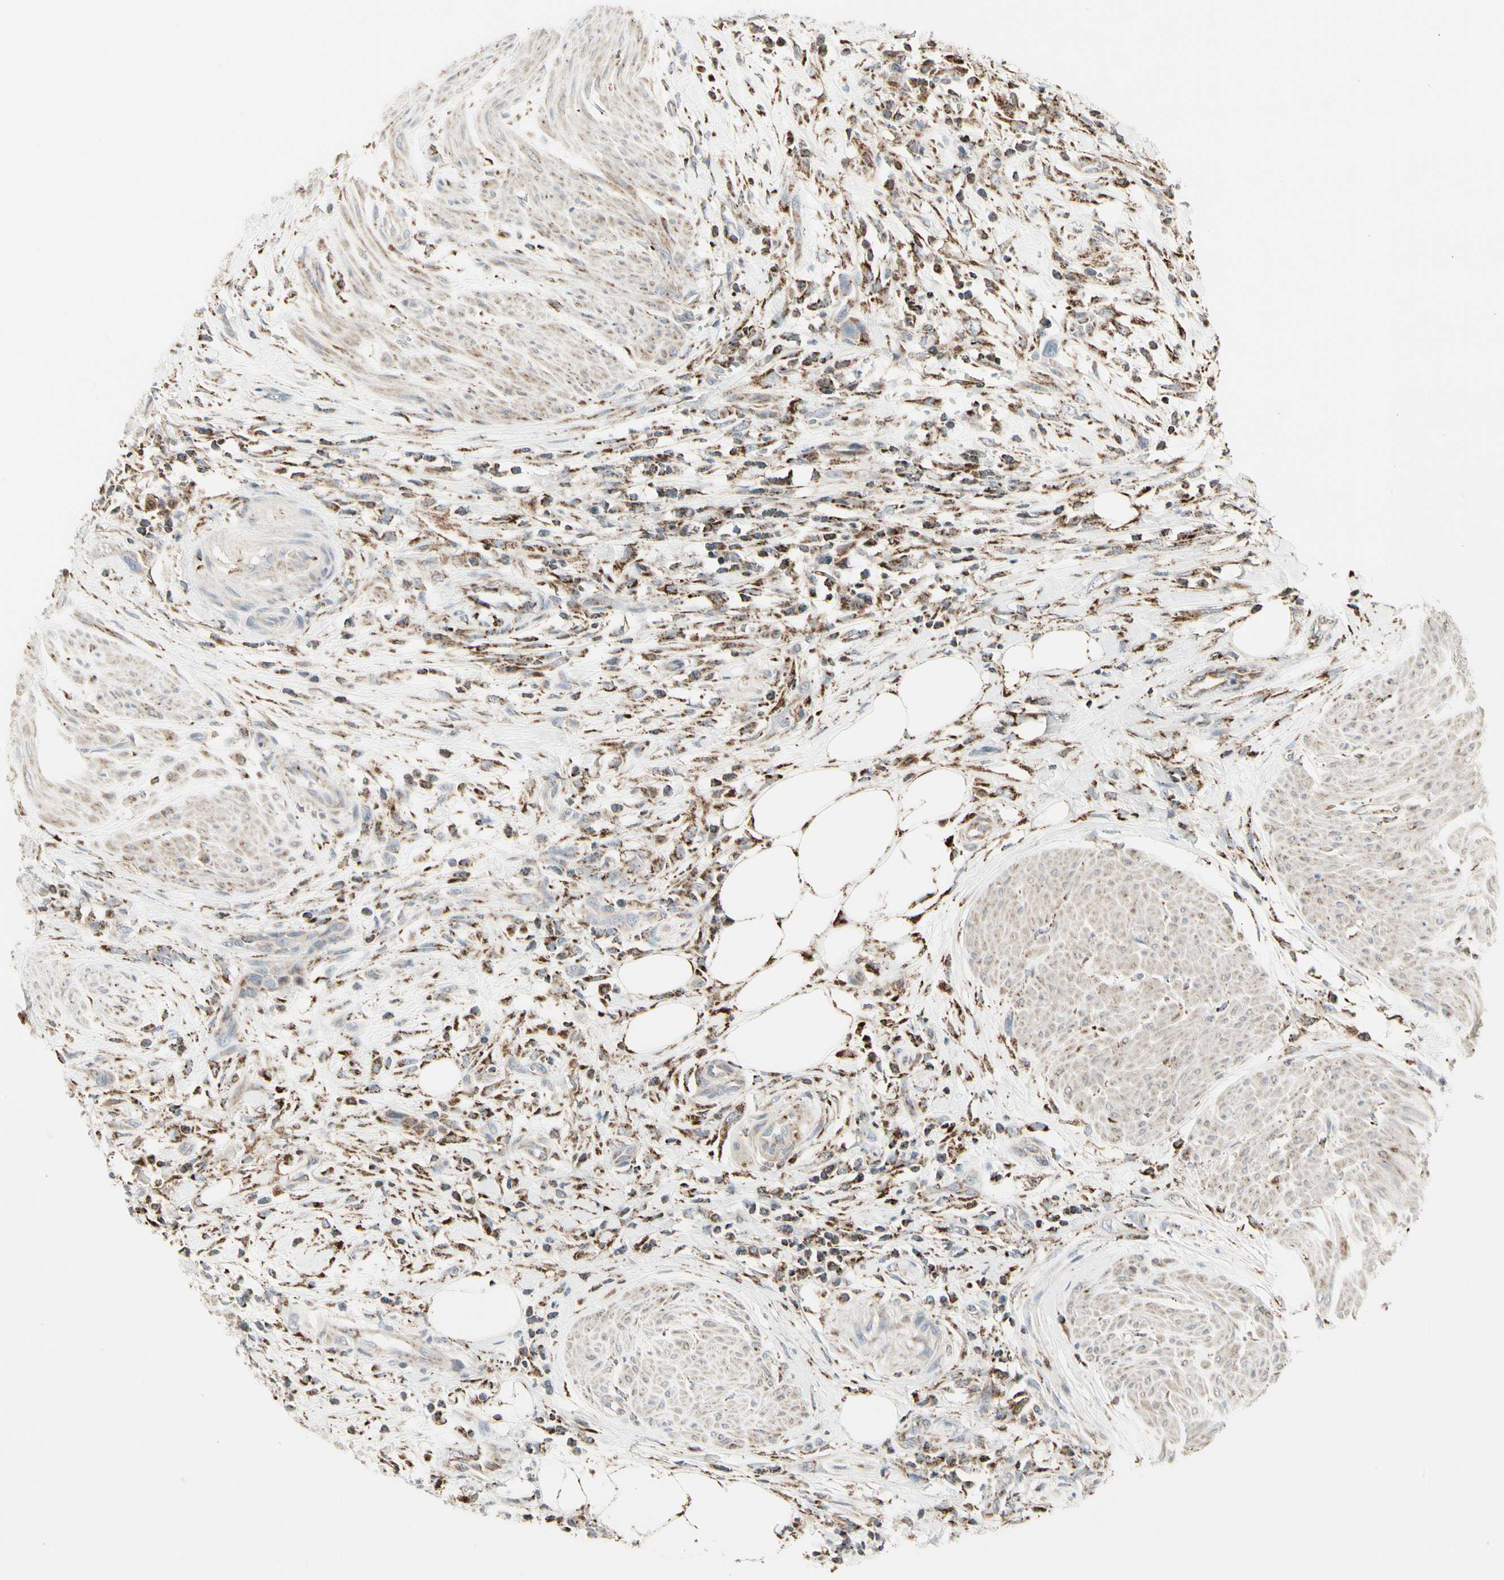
{"staining": {"intensity": "weak", "quantity": ">75%", "location": "cytoplasmic/membranous"}, "tissue": "urothelial cancer", "cell_type": "Tumor cells", "image_type": "cancer", "snomed": [{"axis": "morphology", "description": "Urothelial carcinoma, High grade"}, {"axis": "topography", "description": "Urinary bladder"}], "caption": "Tumor cells reveal low levels of weak cytoplasmic/membranous staining in approximately >75% of cells in urothelial cancer.", "gene": "TMEM176A", "patient": {"sex": "male", "age": 35}}